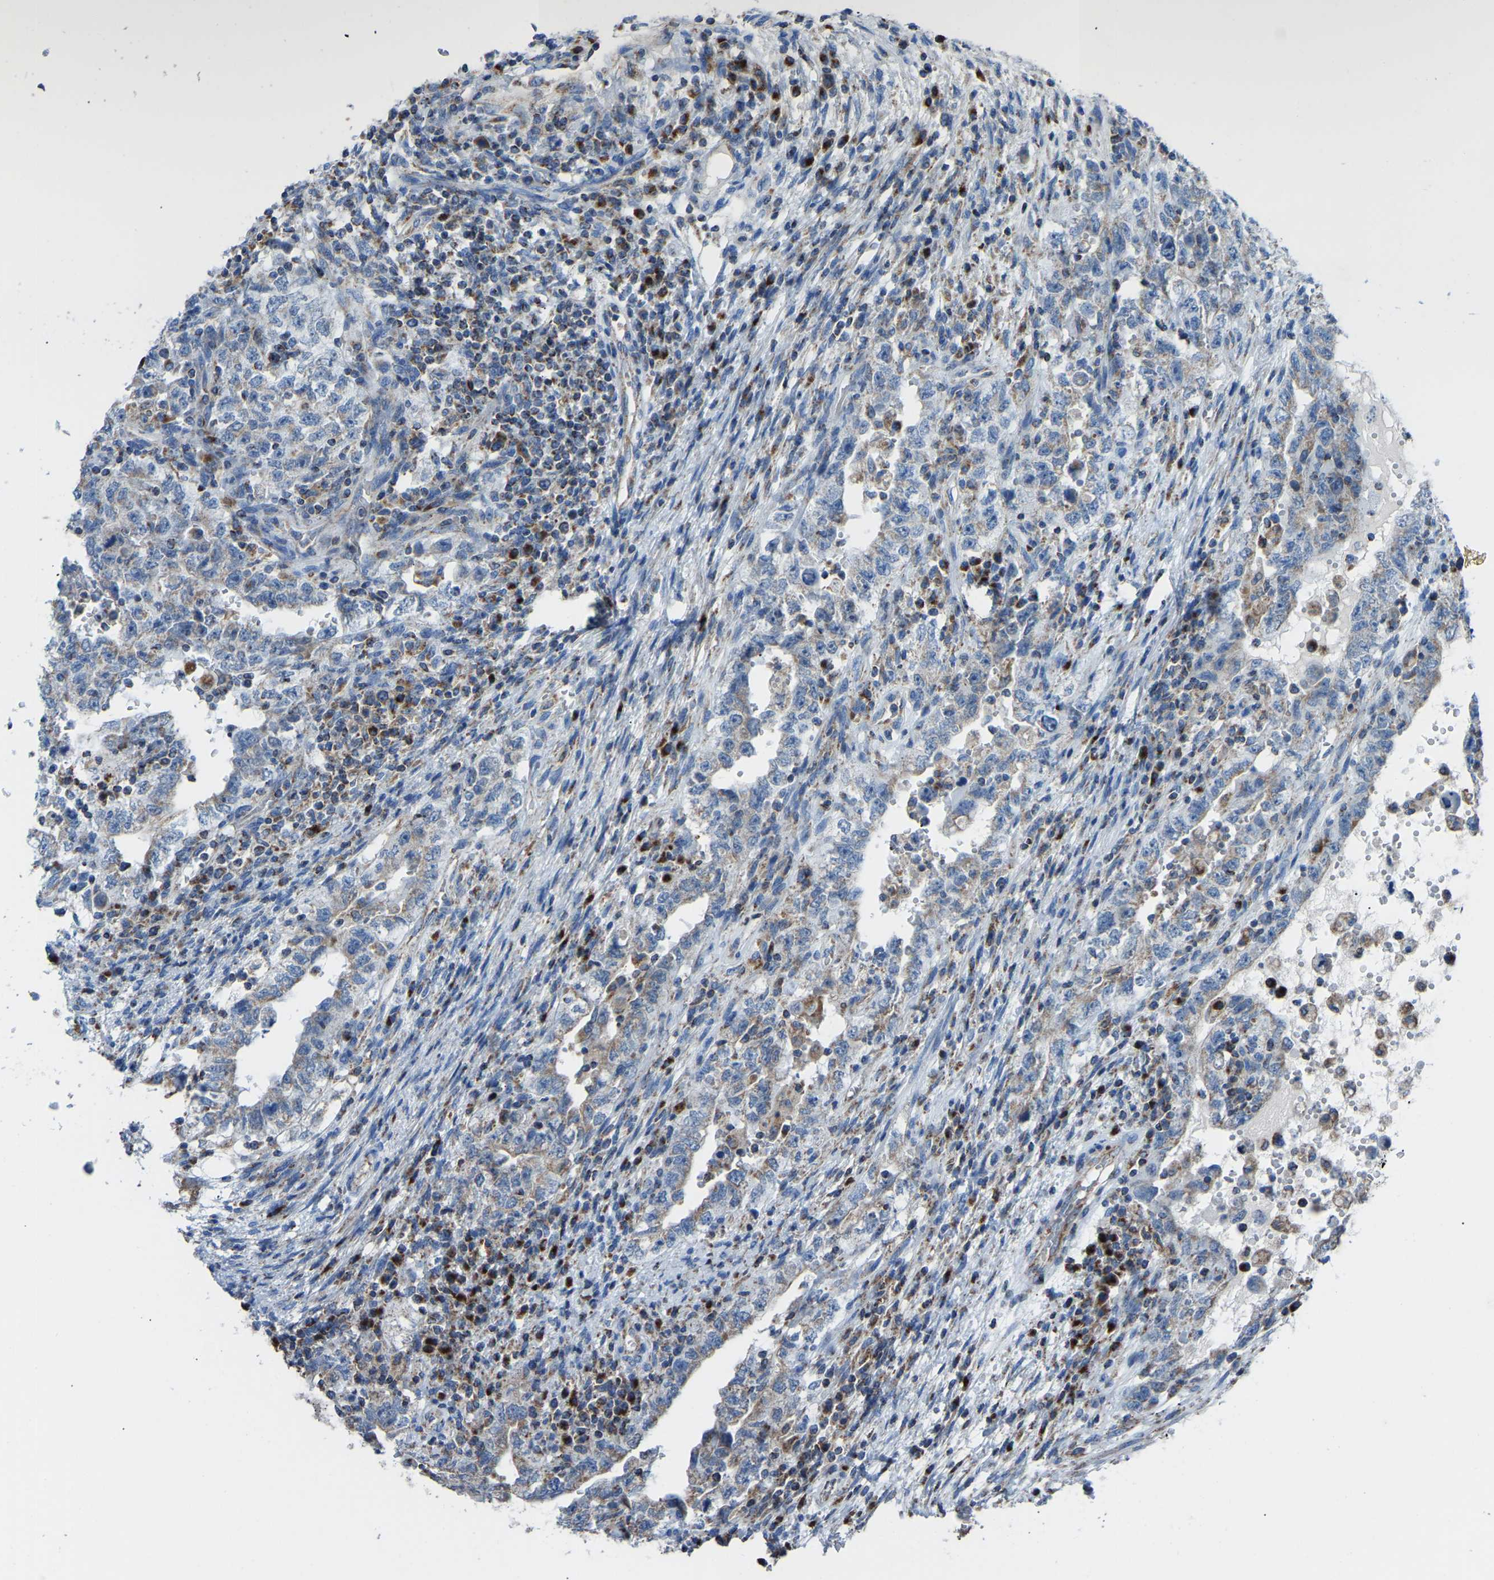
{"staining": {"intensity": "weak", "quantity": "<25%", "location": "cytoplasmic/membranous"}, "tissue": "testis cancer", "cell_type": "Tumor cells", "image_type": "cancer", "snomed": [{"axis": "morphology", "description": "Carcinoma, Embryonal, NOS"}, {"axis": "topography", "description": "Testis"}], "caption": "IHC of embryonal carcinoma (testis) shows no staining in tumor cells. The staining was performed using DAB (3,3'-diaminobenzidine) to visualize the protein expression in brown, while the nuclei were stained in blue with hematoxylin (Magnification: 20x).", "gene": "ETFB", "patient": {"sex": "male", "age": 26}}